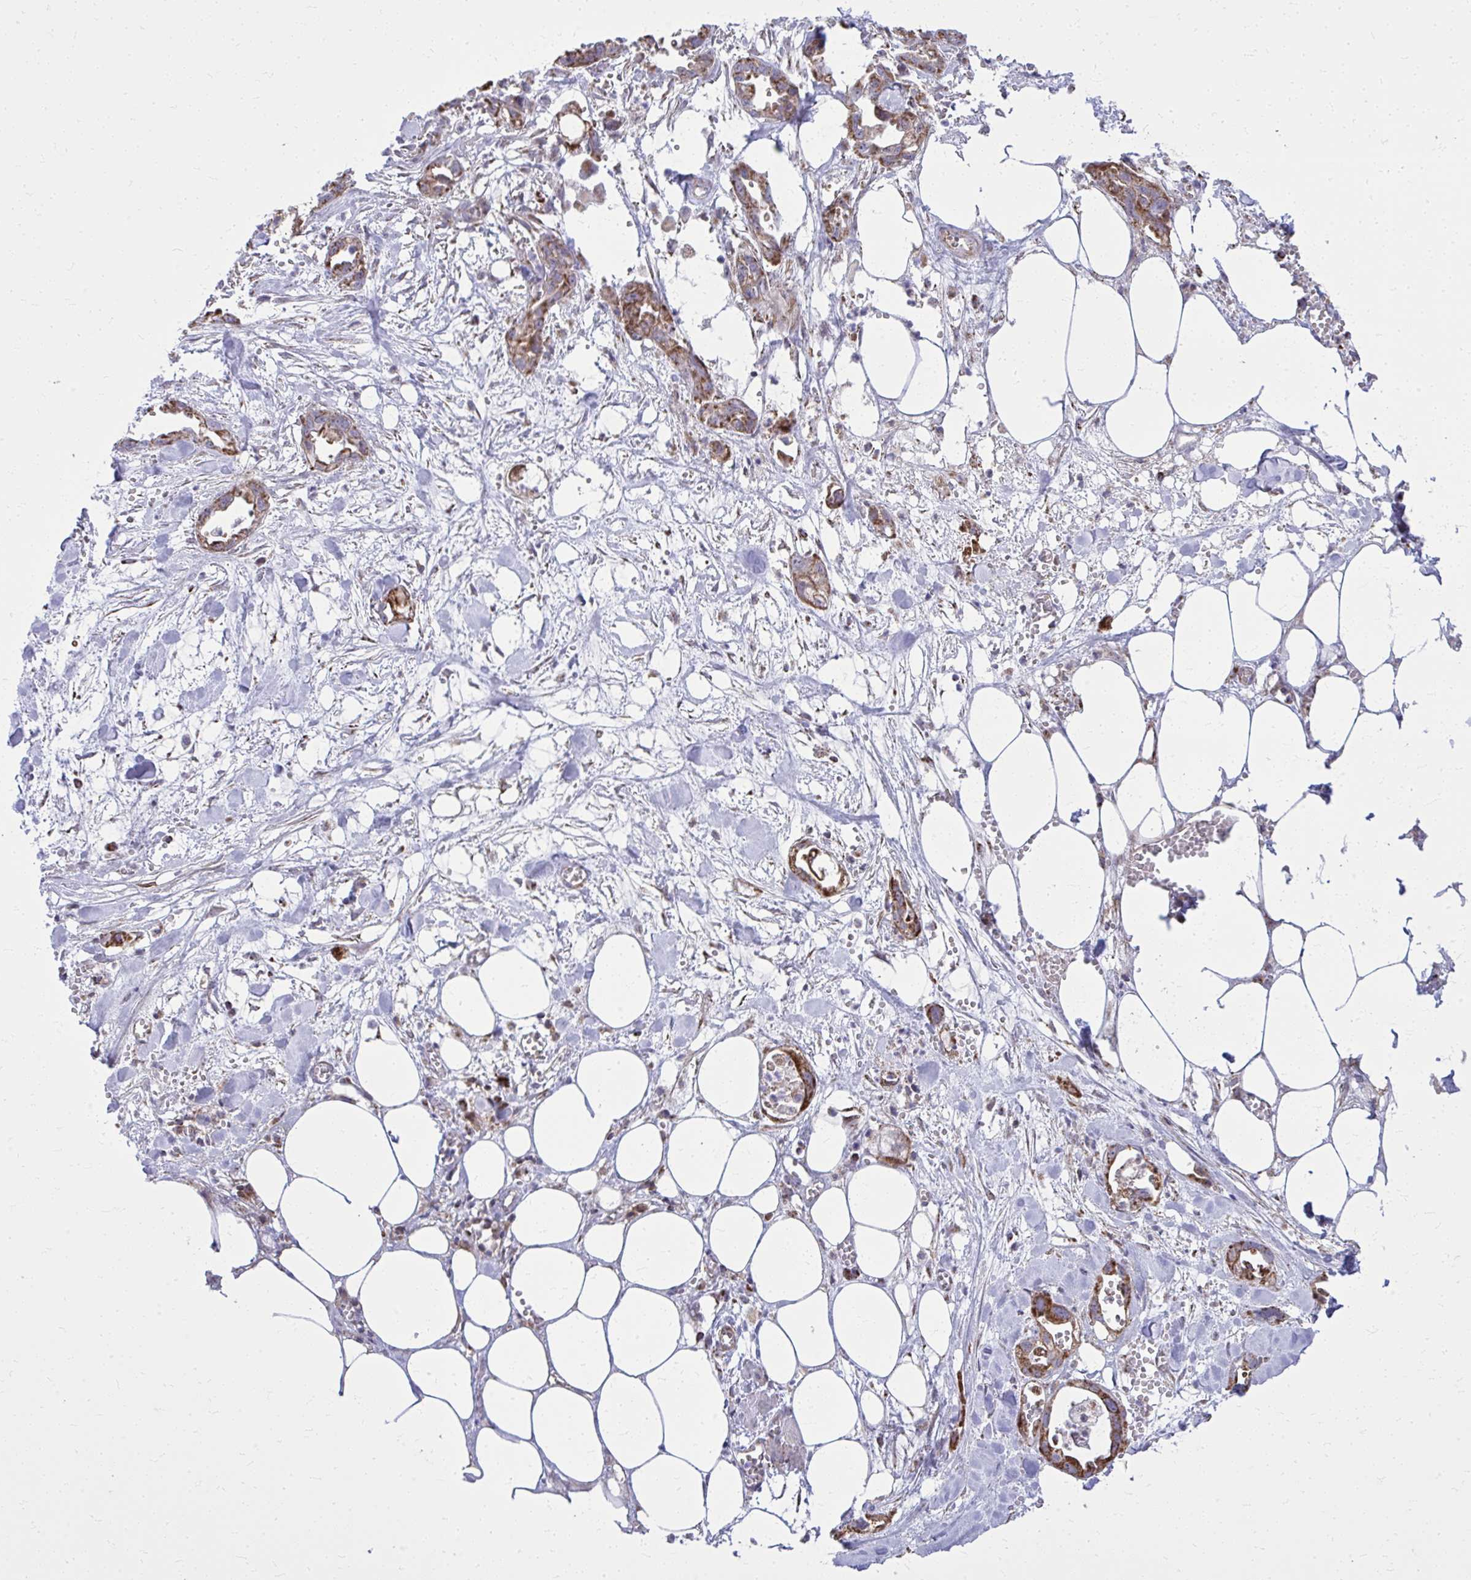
{"staining": {"intensity": "strong", "quantity": ">75%", "location": "cytoplasmic/membranous"}, "tissue": "pancreatic cancer", "cell_type": "Tumor cells", "image_type": "cancer", "snomed": [{"axis": "morphology", "description": "Adenocarcinoma, NOS"}, {"axis": "topography", "description": "Pancreas"}], "caption": "Tumor cells show strong cytoplasmic/membranous staining in about >75% of cells in pancreatic cancer (adenocarcinoma).", "gene": "ZNF362", "patient": {"sex": "female", "age": 73}}